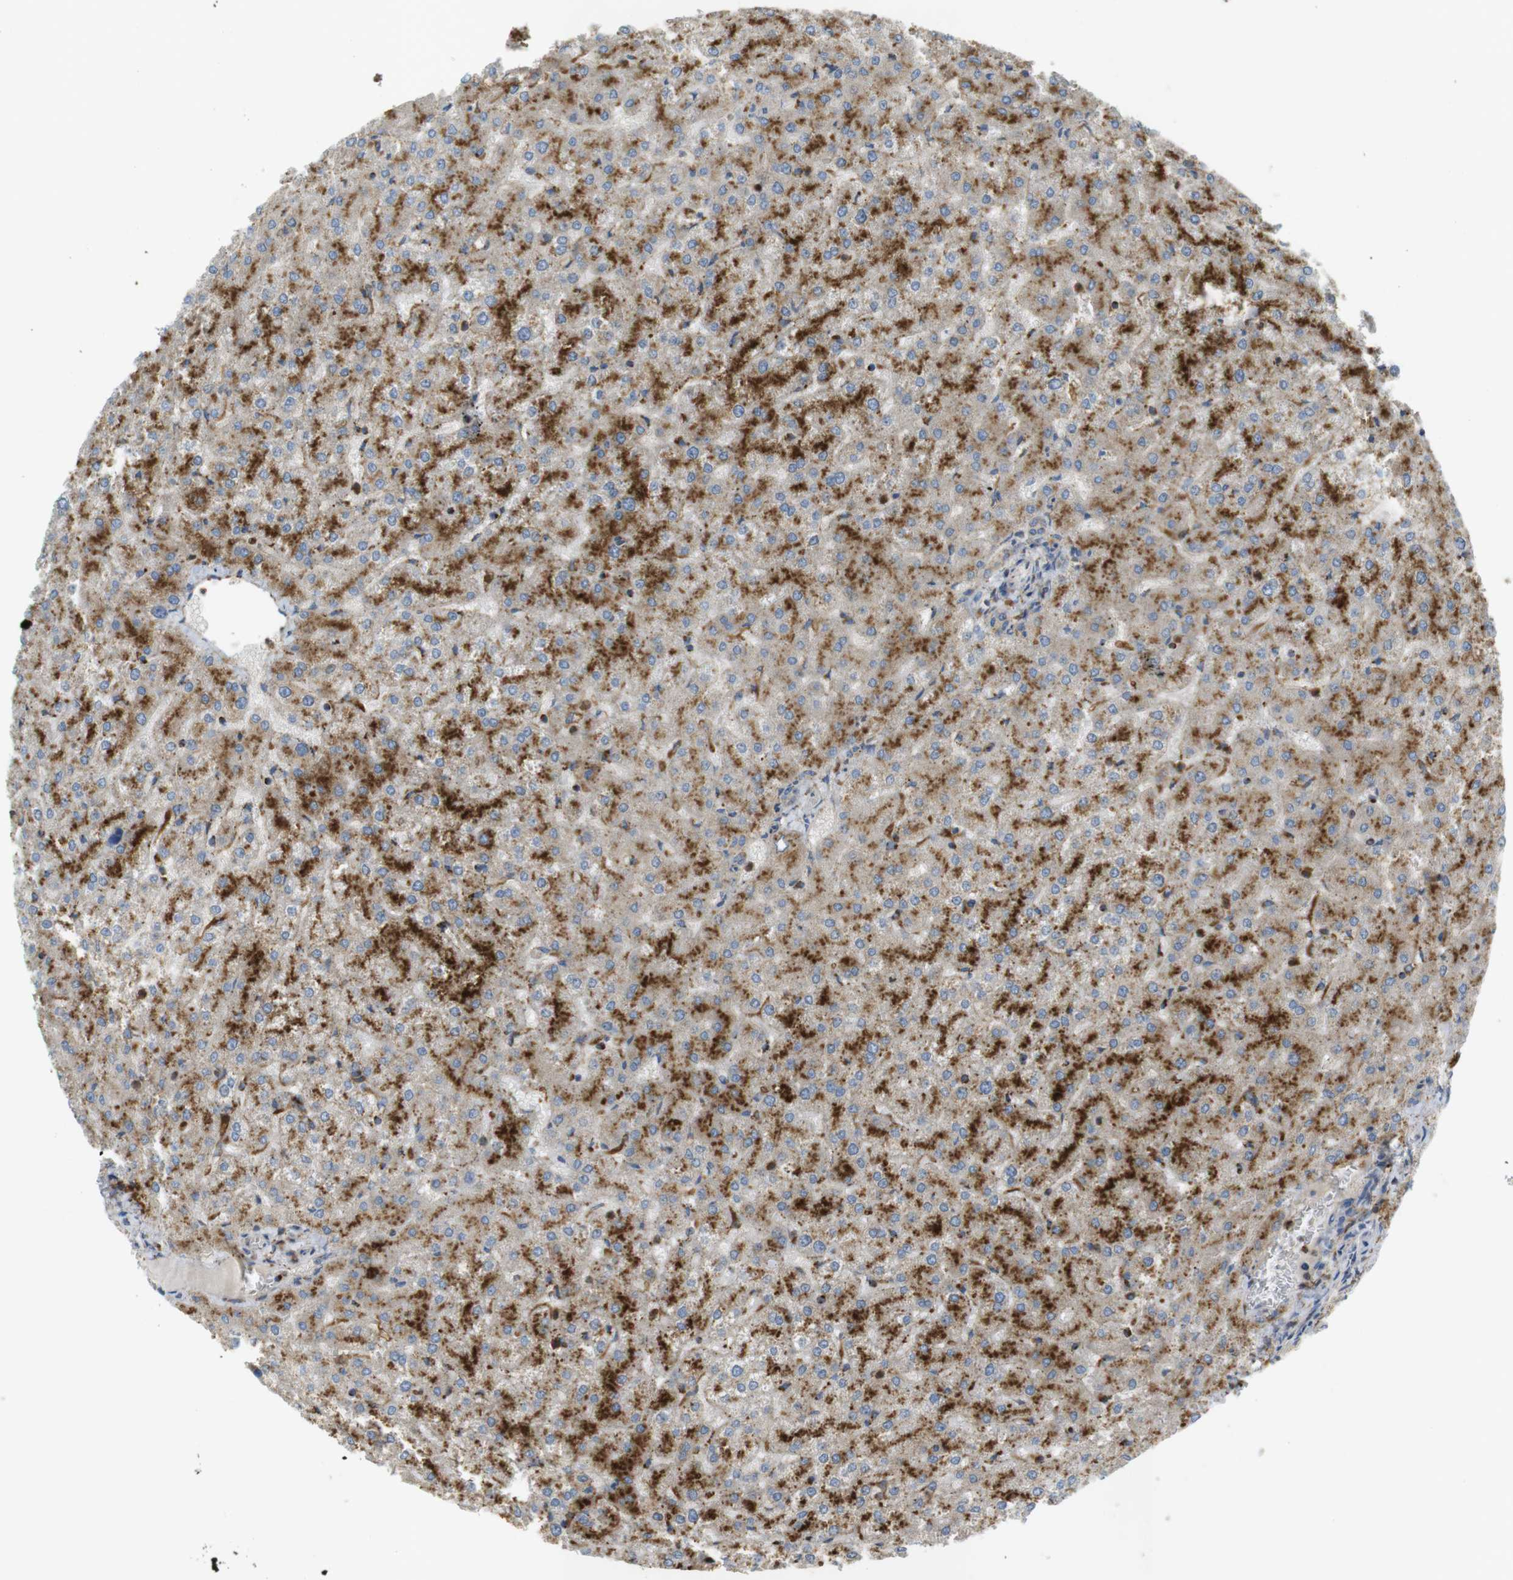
{"staining": {"intensity": "weak", "quantity": ">75%", "location": "cytoplasmic/membranous"}, "tissue": "liver", "cell_type": "Cholangiocytes", "image_type": "normal", "snomed": [{"axis": "morphology", "description": "Normal tissue, NOS"}, {"axis": "topography", "description": "Liver"}], "caption": "Cholangiocytes reveal weak cytoplasmic/membranous positivity in approximately >75% of cells in unremarkable liver. (Stains: DAB in brown, nuclei in blue, Microscopy: brightfield microscopy at high magnification).", "gene": "LAMP1", "patient": {"sex": "female", "age": 32}}